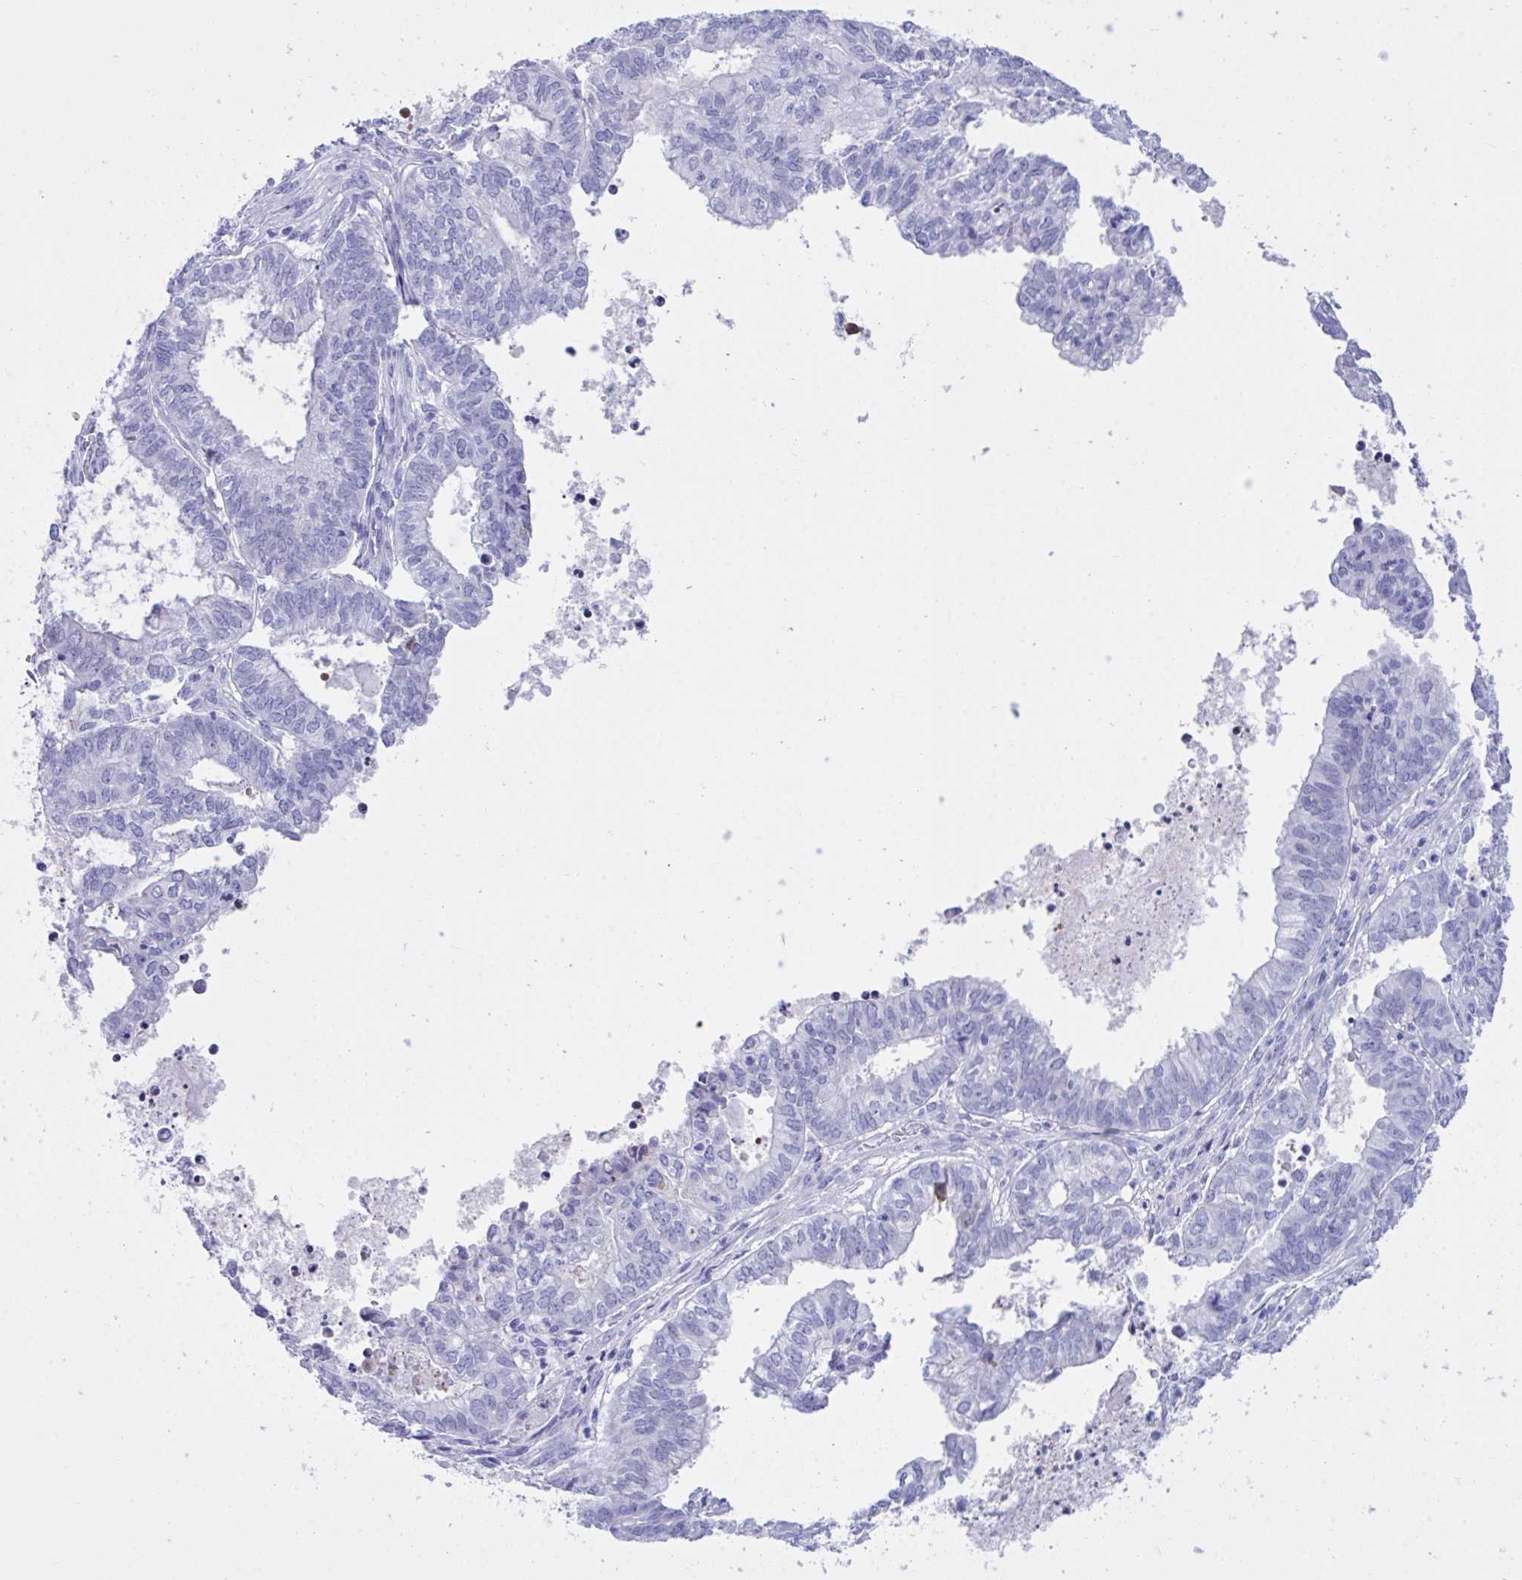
{"staining": {"intensity": "negative", "quantity": "none", "location": "none"}, "tissue": "ovarian cancer", "cell_type": "Tumor cells", "image_type": "cancer", "snomed": [{"axis": "morphology", "description": "Carcinoma, endometroid"}, {"axis": "topography", "description": "Ovary"}], "caption": "Tumor cells show no significant staining in endometroid carcinoma (ovarian). (Stains: DAB IHC with hematoxylin counter stain, Microscopy: brightfield microscopy at high magnification).", "gene": "BEX5", "patient": {"sex": "female", "age": 64}}